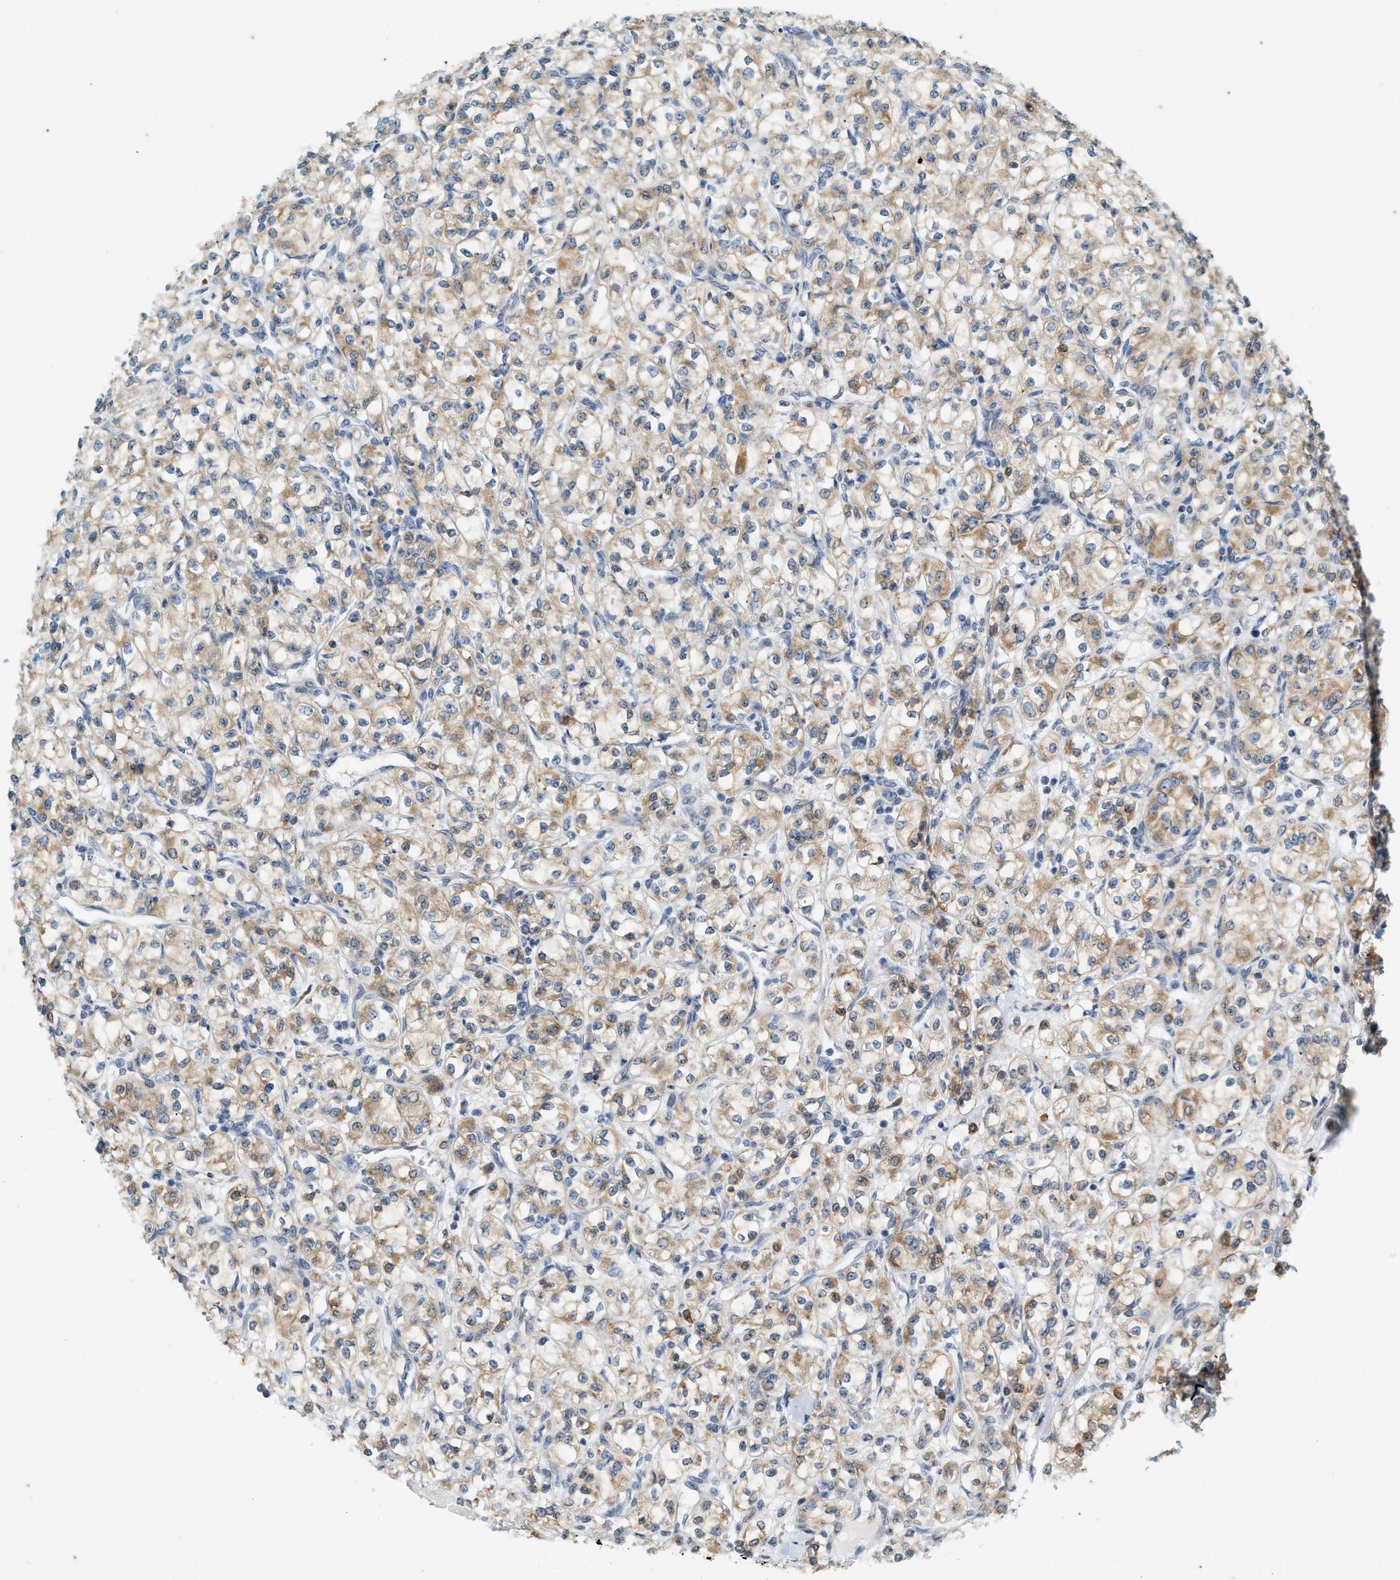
{"staining": {"intensity": "weak", "quantity": ">75%", "location": "cytoplasmic/membranous"}, "tissue": "renal cancer", "cell_type": "Tumor cells", "image_type": "cancer", "snomed": [{"axis": "morphology", "description": "Adenocarcinoma, NOS"}, {"axis": "topography", "description": "Kidney"}], "caption": "The photomicrograph exhibits staining of adenocarcinoma (renal), revealing weak cytoplasmic/membranous protein positivity (brown color) within tumor cells.", "gene": "CHPF2", "patient": {"sex": "male", "age": 77}}